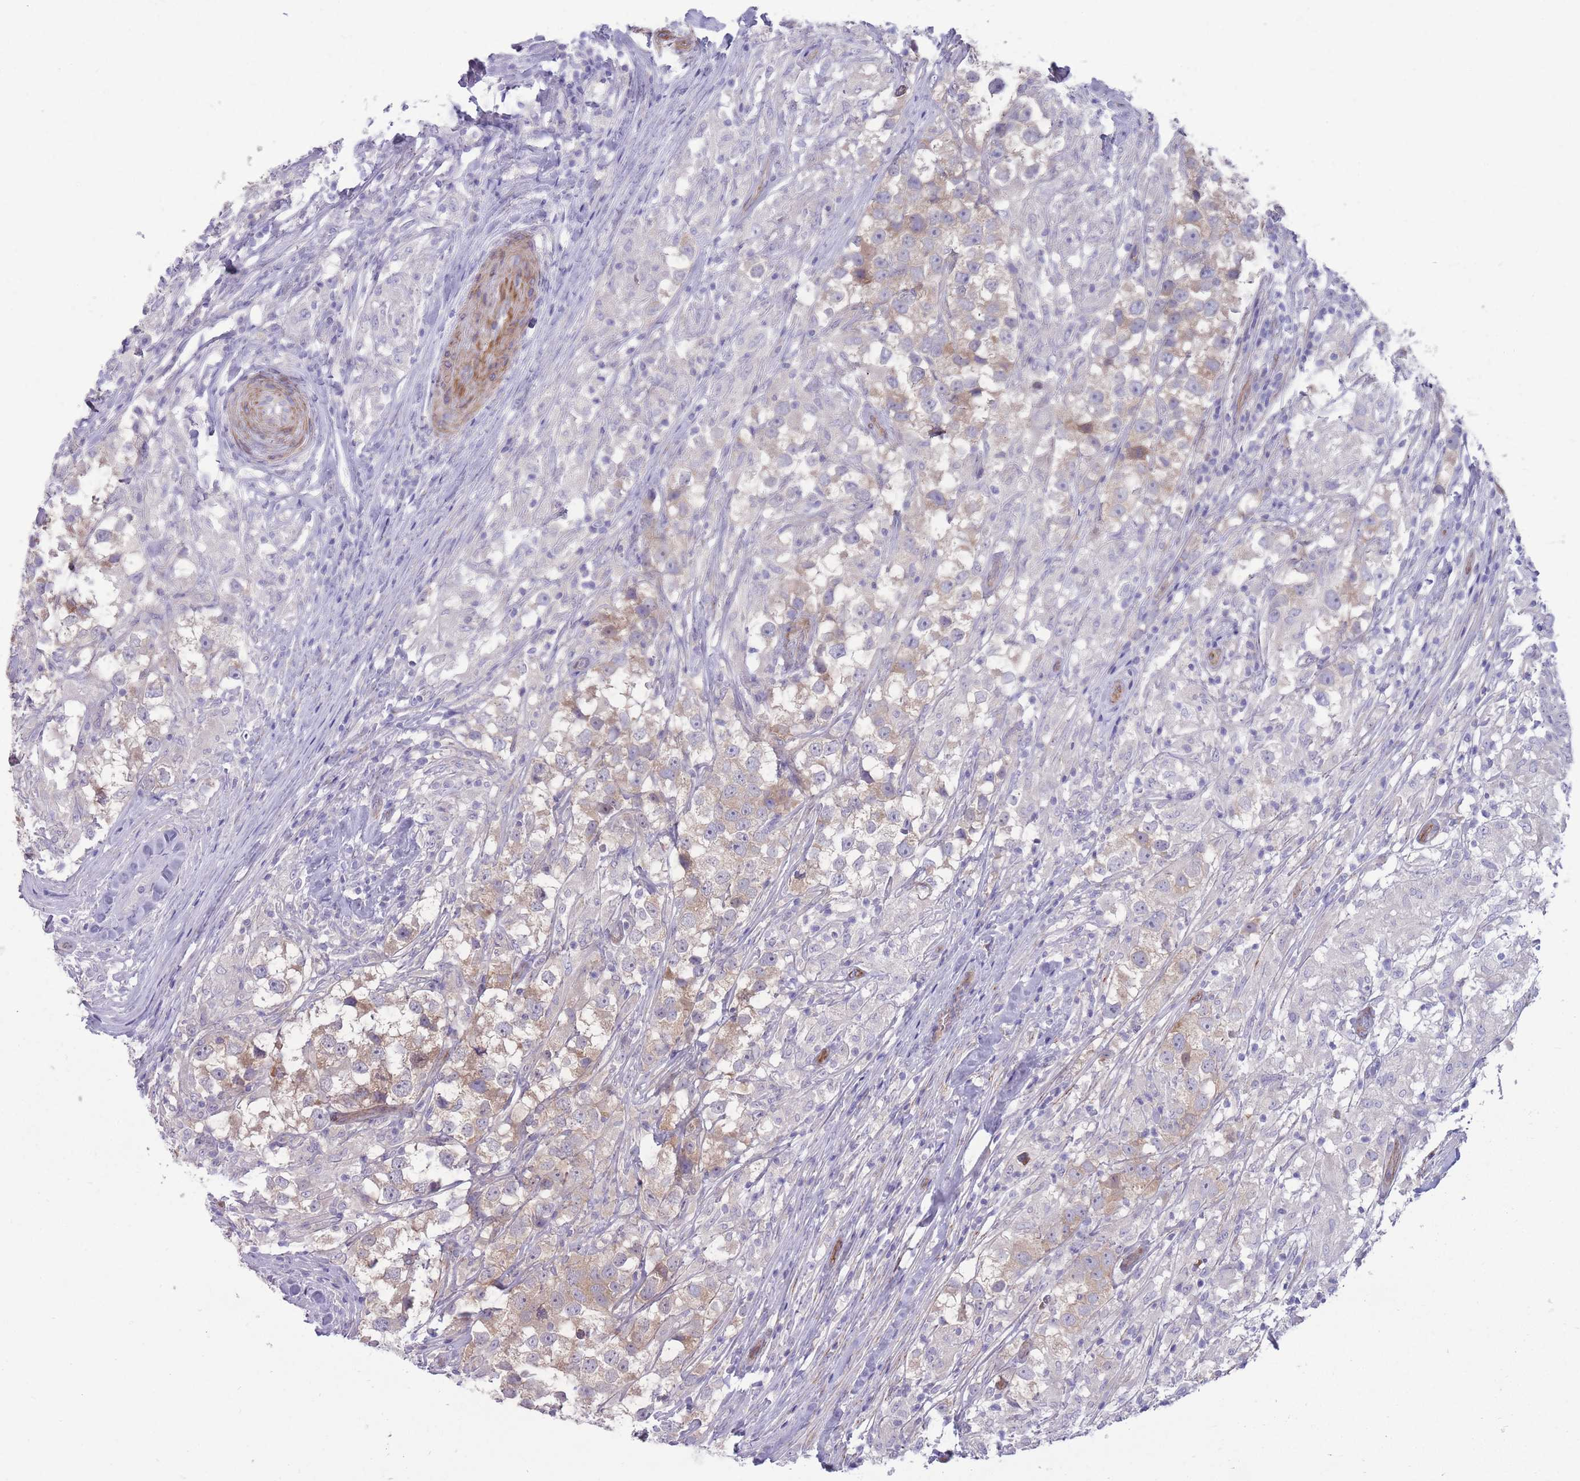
{"staining": {"intensity": "weak", "quantity": "25%-75%", "location": "cytoplasmic/membranous"}, "tissue": "testis cancer", "cell_type": "Tumor cells", "image_type": "cancer", "snomed": [{"axis": "morphology", "description": "Seminoma, NOS"}, {"axis": "topography", "description": "Testis"}], "caption": "This photomicrograph demonstrates IHC staining of human testis cancer (seminoma), with low weak cytoplasmic/membranous expression in about 25%-75% of tumor cells.", "gene": "RGS11", "patient": {"sex": "male", "age": 46}}